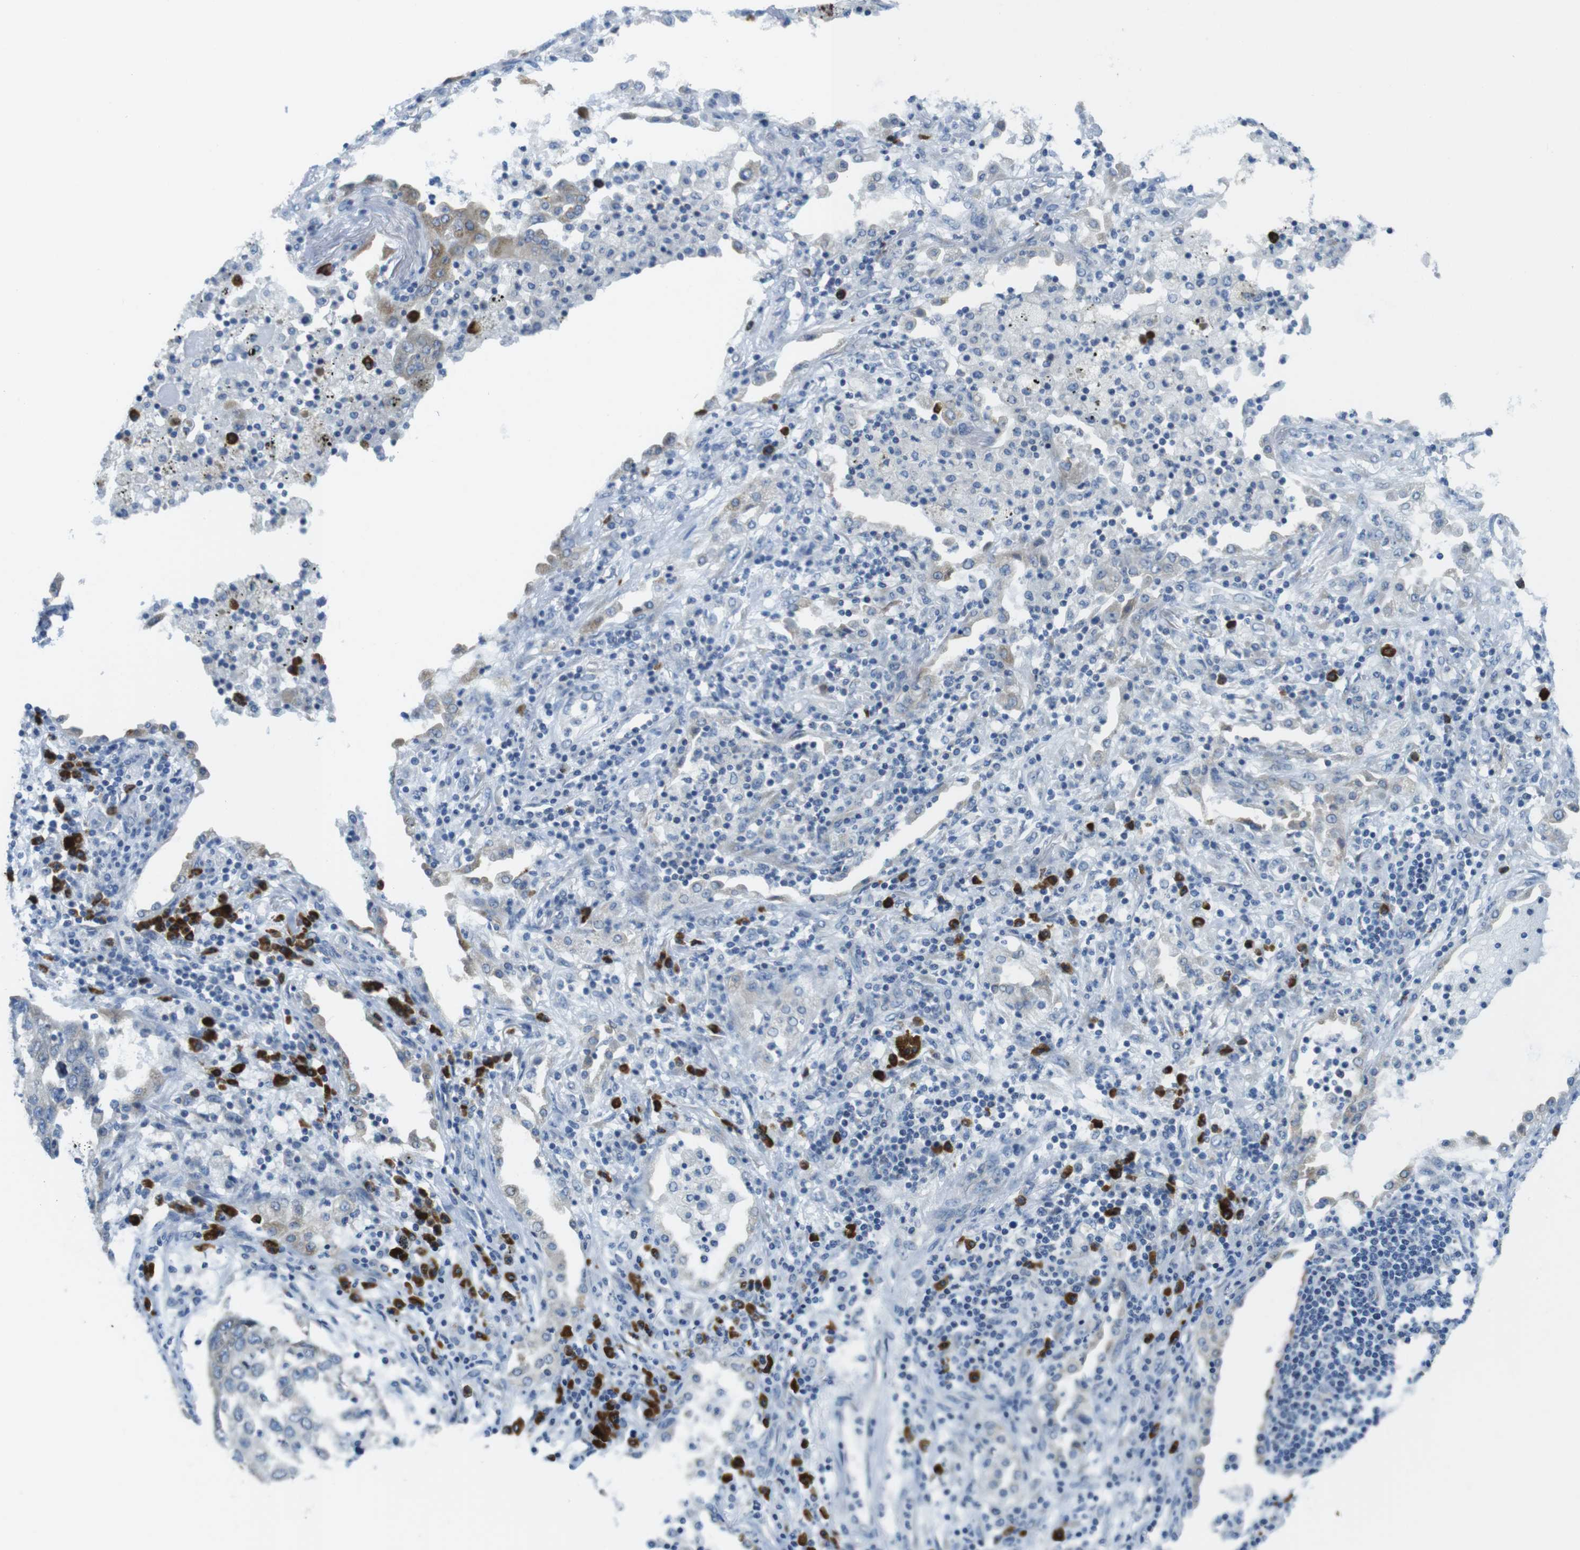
{"staining": {"intensity": "weak", "quantity": "25%-75%", "location": "cytoplasmic/membranous"}, "tissue": "lung cancer", "cell_type": "Tumor cells", "image_type": "cancer", "snomed": [{"axis": "morphology", "description": "Squamous cell carcinoma, NOS"}, {"axis": "topography", "description": "Lung"}], "caption": "Immunohistochemical staining of human lung cancer exhibits low levels of weak cytoplasmic/membranous staining in approximately 25%-75% of tumor cells. The staining was performed using DAB (3,3'-diaminobenzidine) to visualize the protein expression in brown, while the nuclei were stained in blue with hematoxylin (Magnification: 20x).", "gene": "CLPTM1L", "patient": {"sex": "female", "age": 63}}